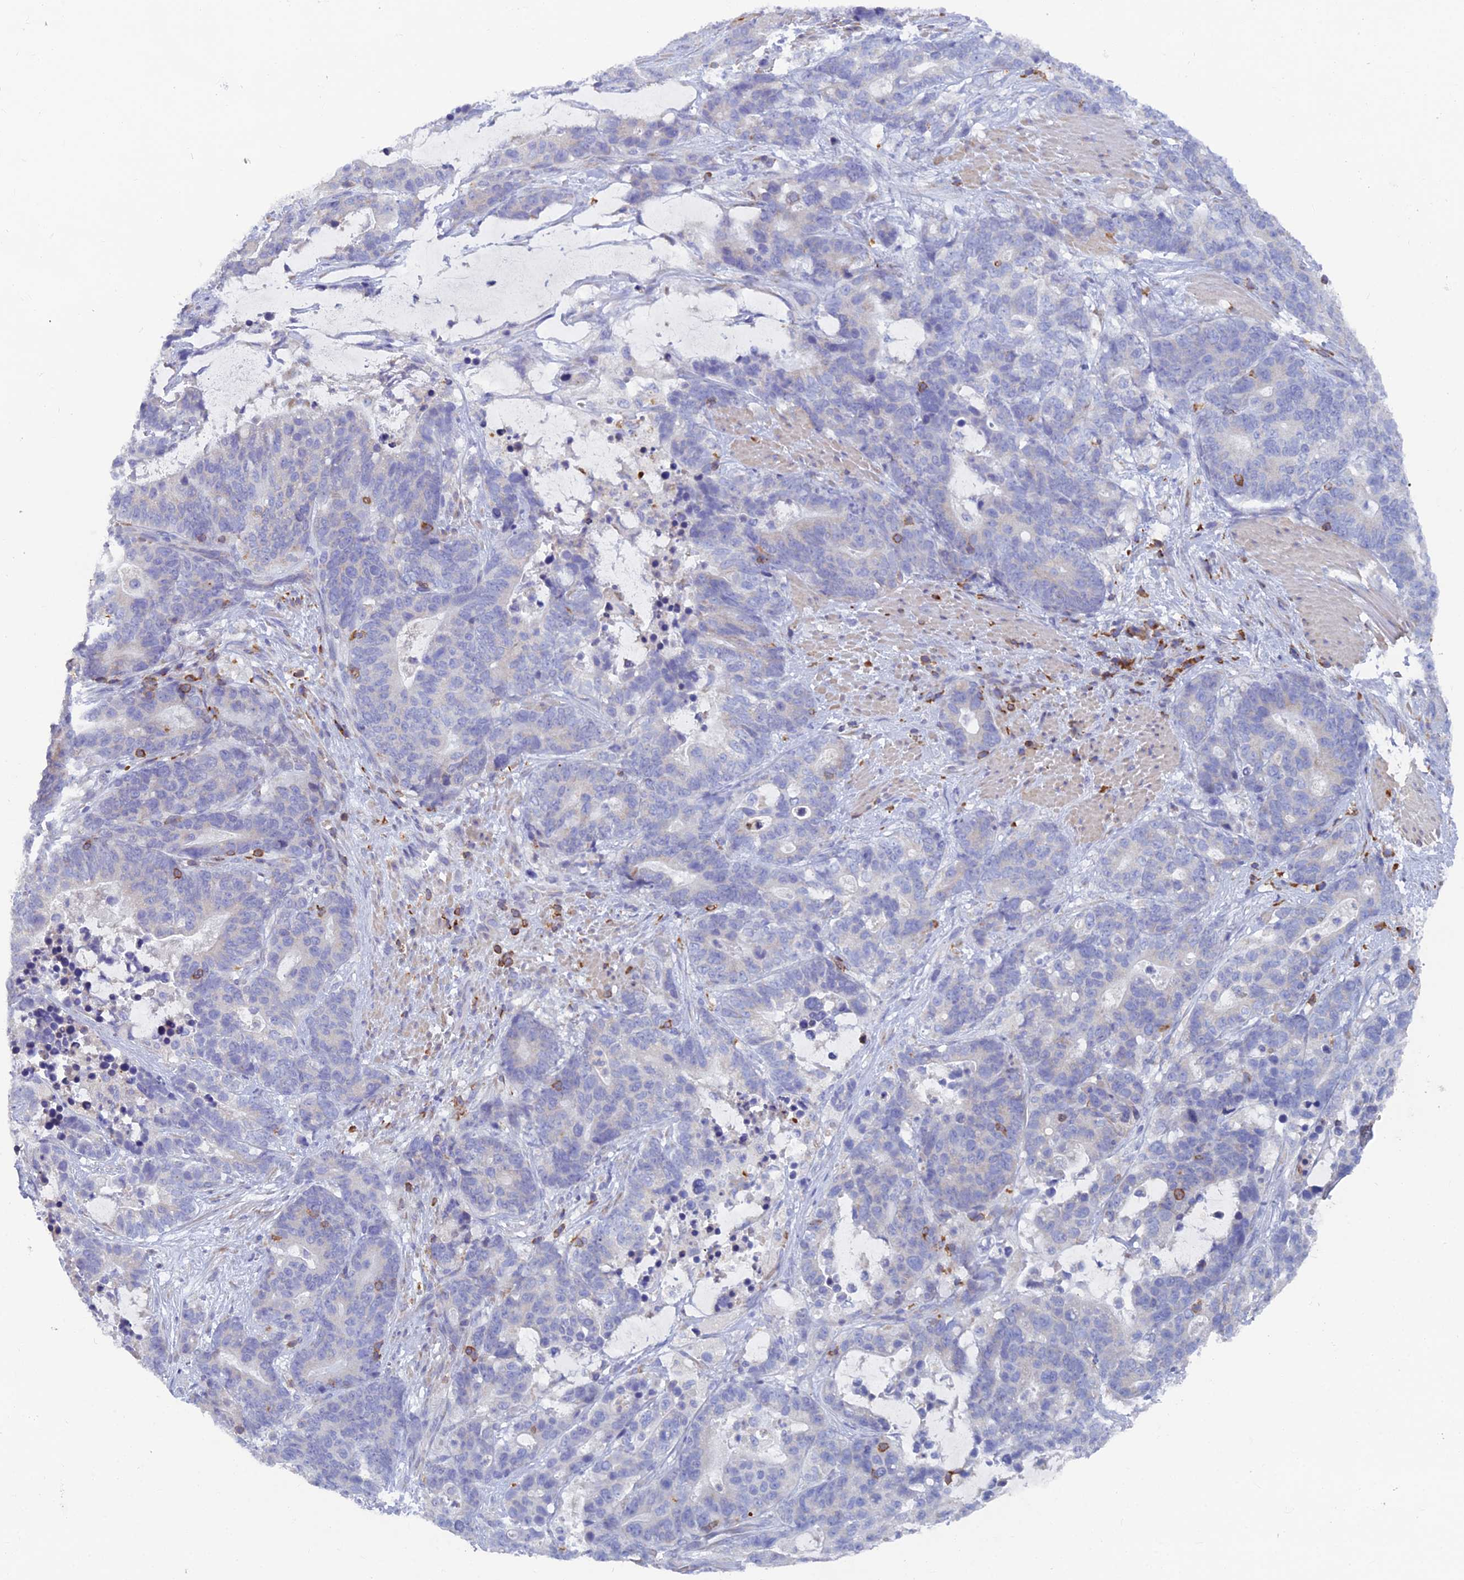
{"staining": {"intensity": "negative", "quantity": "none", "location": "none"}, "tissue": "stomach cancer", "cell_type": "Tumor cells", "image_type": "cancer", "snomed": [{"axis": "morphology", "description": "Adenocarcinoma, NOS"}, {"axis": "topography", "description": "Stomach"}], "caption": "Tumor cells are negative for protein expression in human adenocarcinoma (stomach).", "gene": "ABI3BP", "patient": {"sex": "female", "age": 76}}